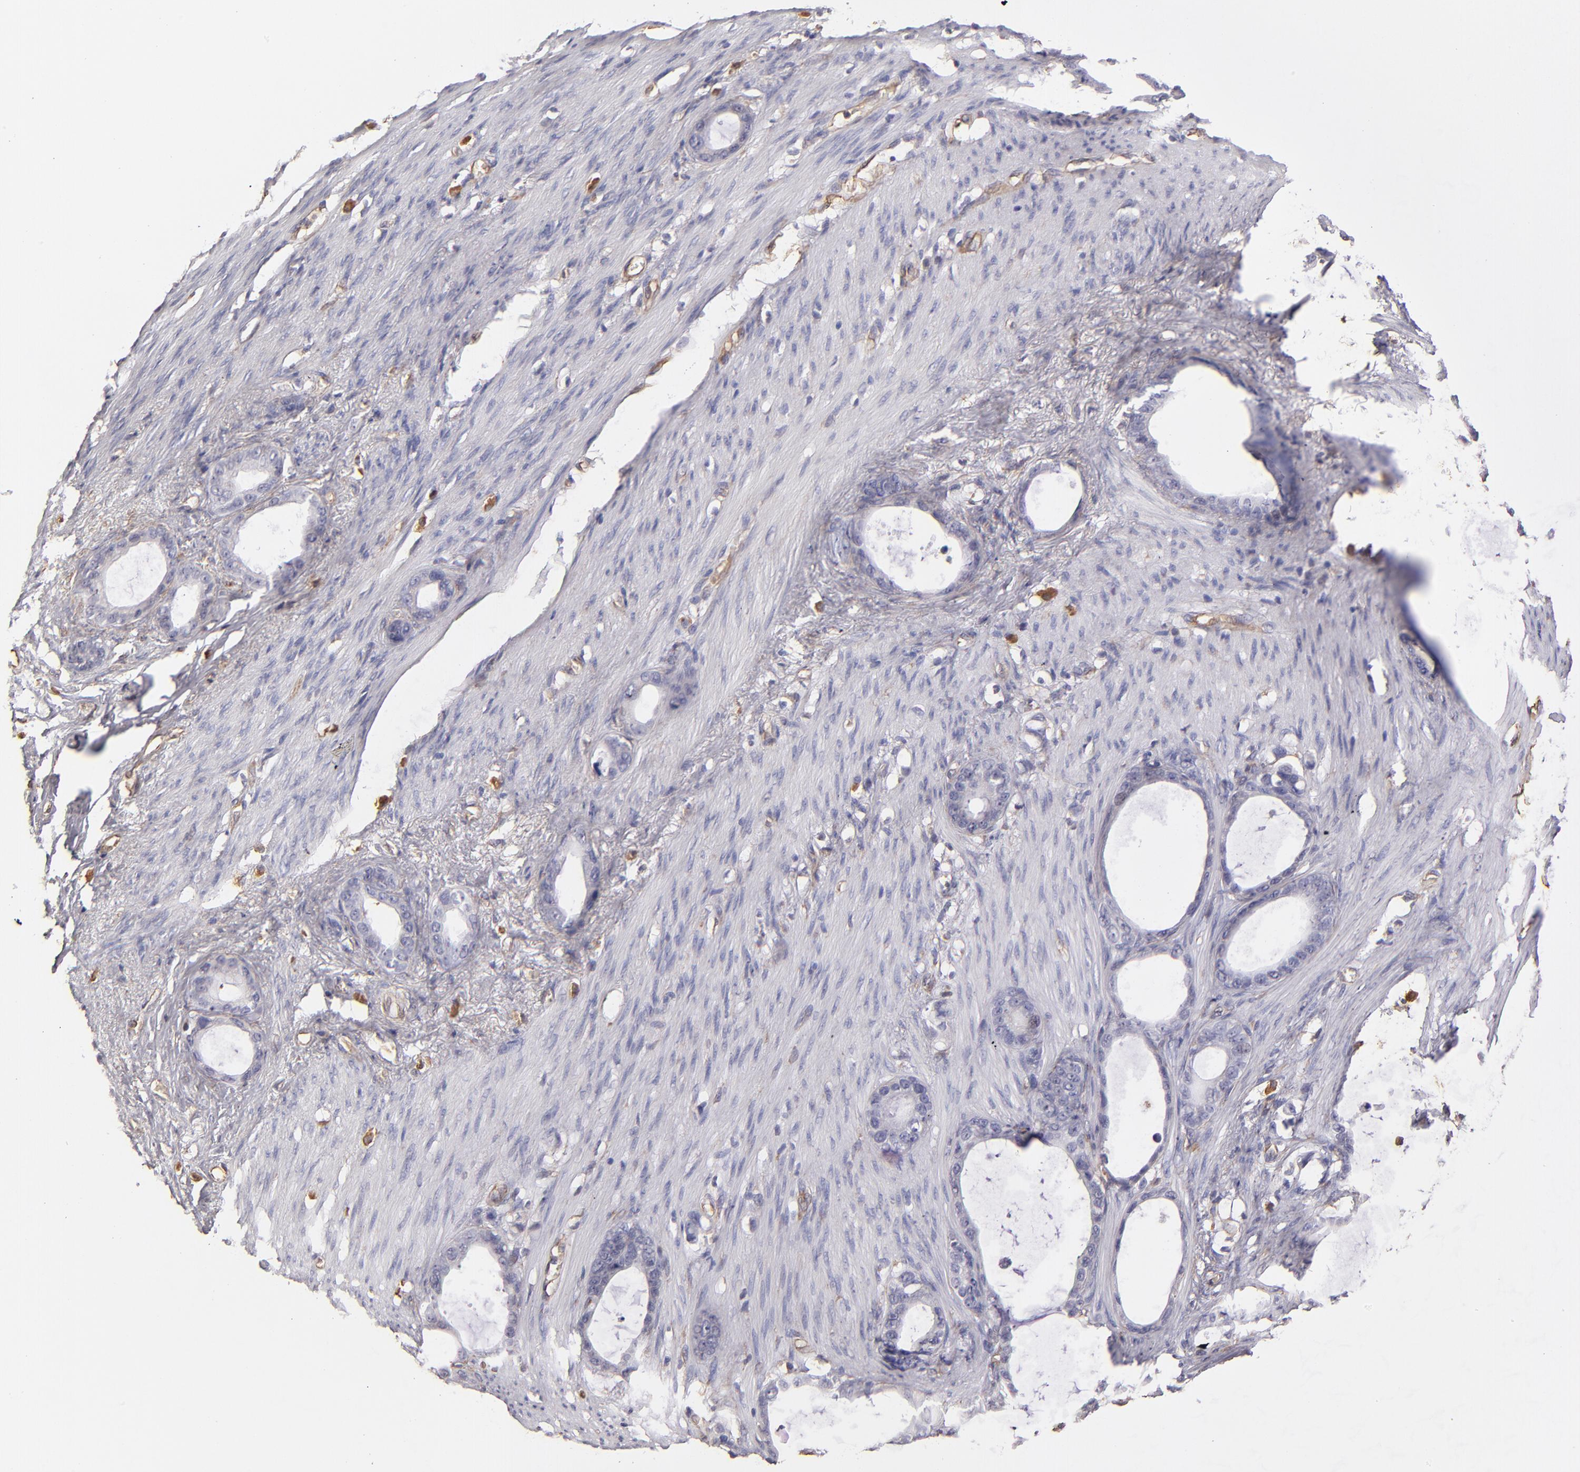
{"staining": {"intensity": "negative", "quantity": "none", "location": "none"}, "tissue": "stomach cancer", "cell_type": "Tumor cells", "image_type": "cancer", "snomed": [{"axis": "morphology", "description": "Adenocarcinoma, NOS"}, {"axis": "topography", "description": "Stomach"}], "caption": "Immunohistochemistry of human stomach cancer (adenocarcinoma) displays no expression in tumor cells.", "gene": "ABCC1", "patient": {"sex": "female", "age": 75}}